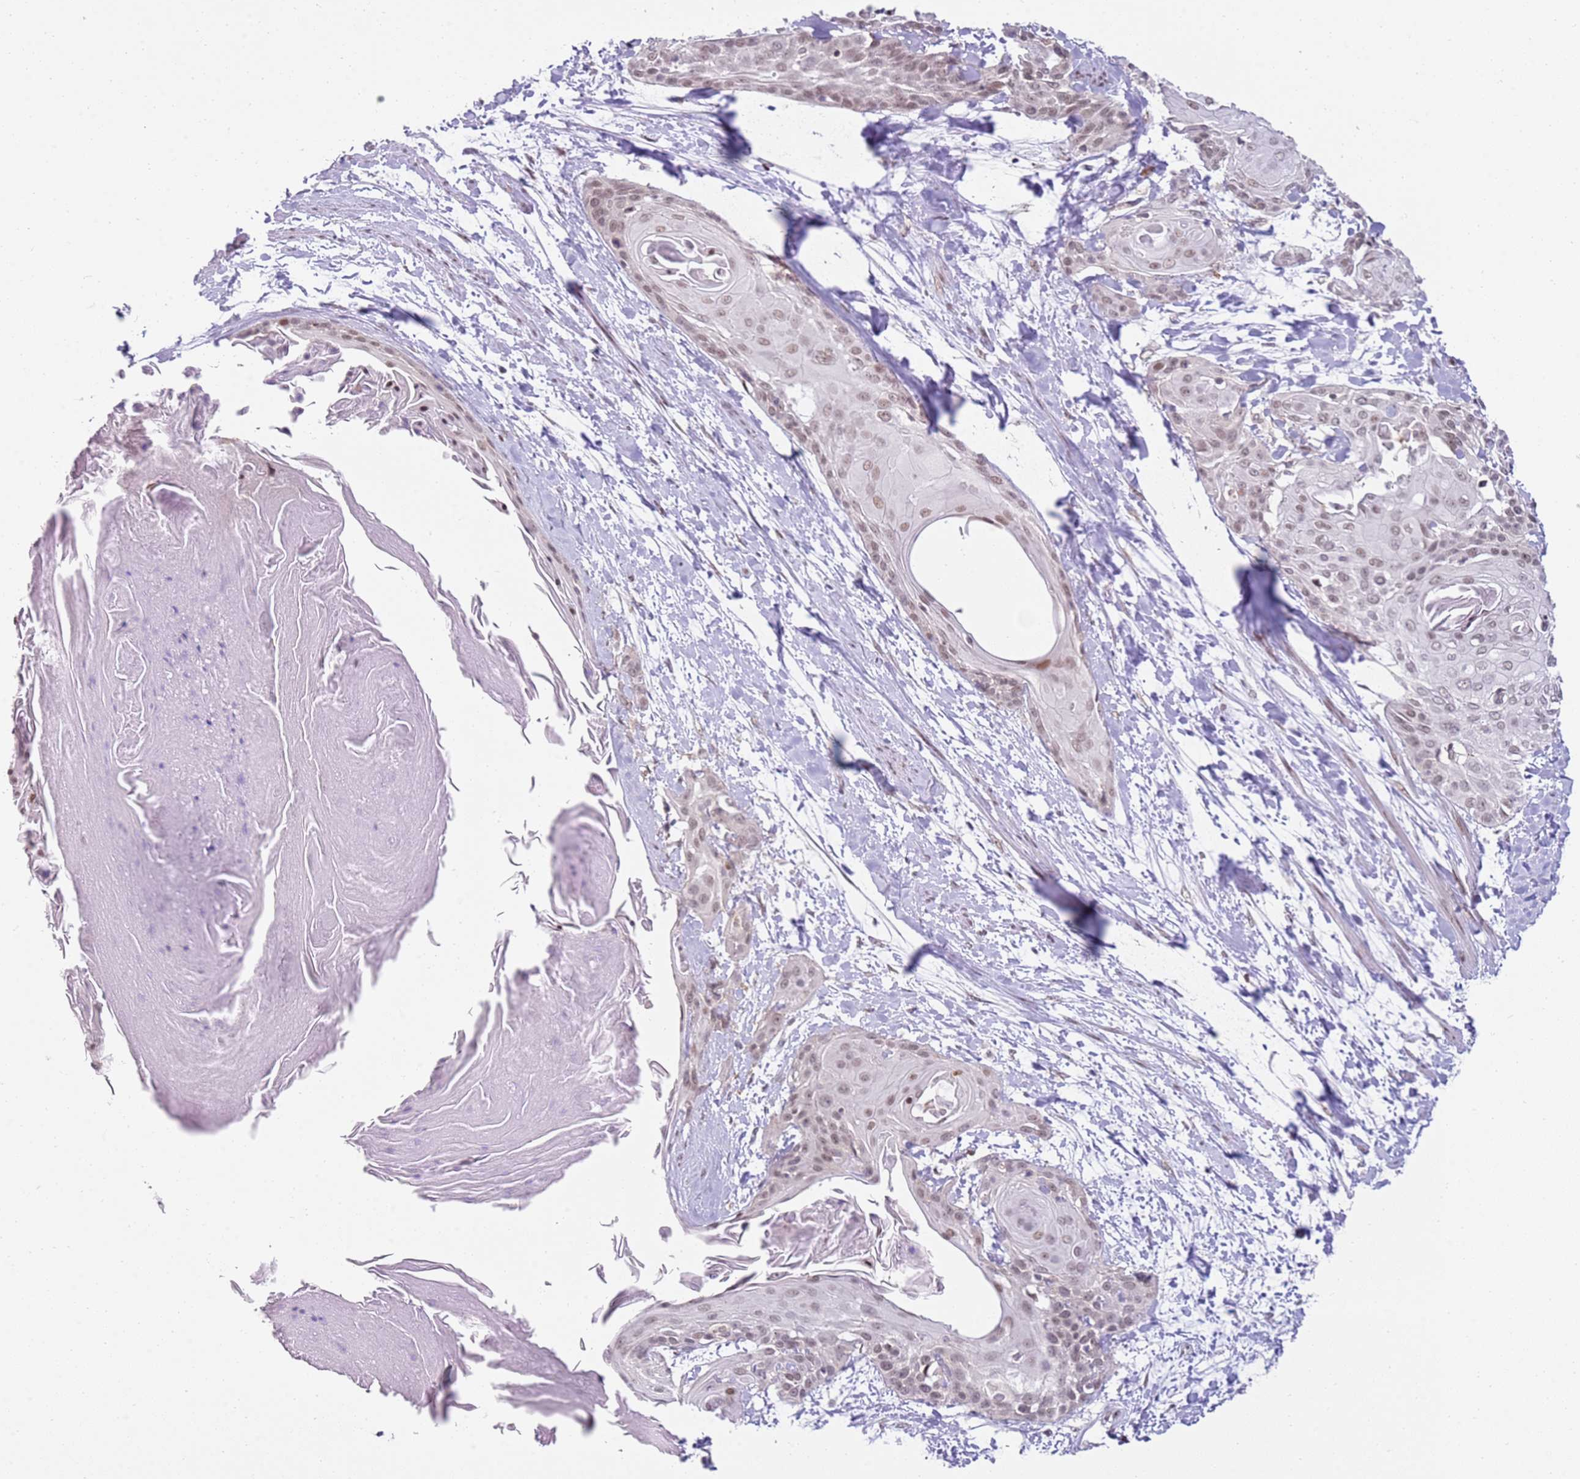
{"staining": {"intensity": "weak", "quantity": ">75%", "location": "nuclear"}, "tissue": "cervical cancer", "cell_type": "Tumor cells", "image_type": "cancer", "snomed": [{"axis": "morphology", "description": "Squamous cell carcinoma, NOS"}, {"axis": "topography", "description": "Cervix"}], "caption": "High-magnification brightfield microscopy of cervical cancer stained with DAB (3,3'-diaminobenzidine) (brown) and counterstained with hematoxylin (blue). tumor cells exhibit weak nuclear staining is present in about>75% of cells.", "gene": "PHC2", "patient": {"sex": "female", "age": 57}}